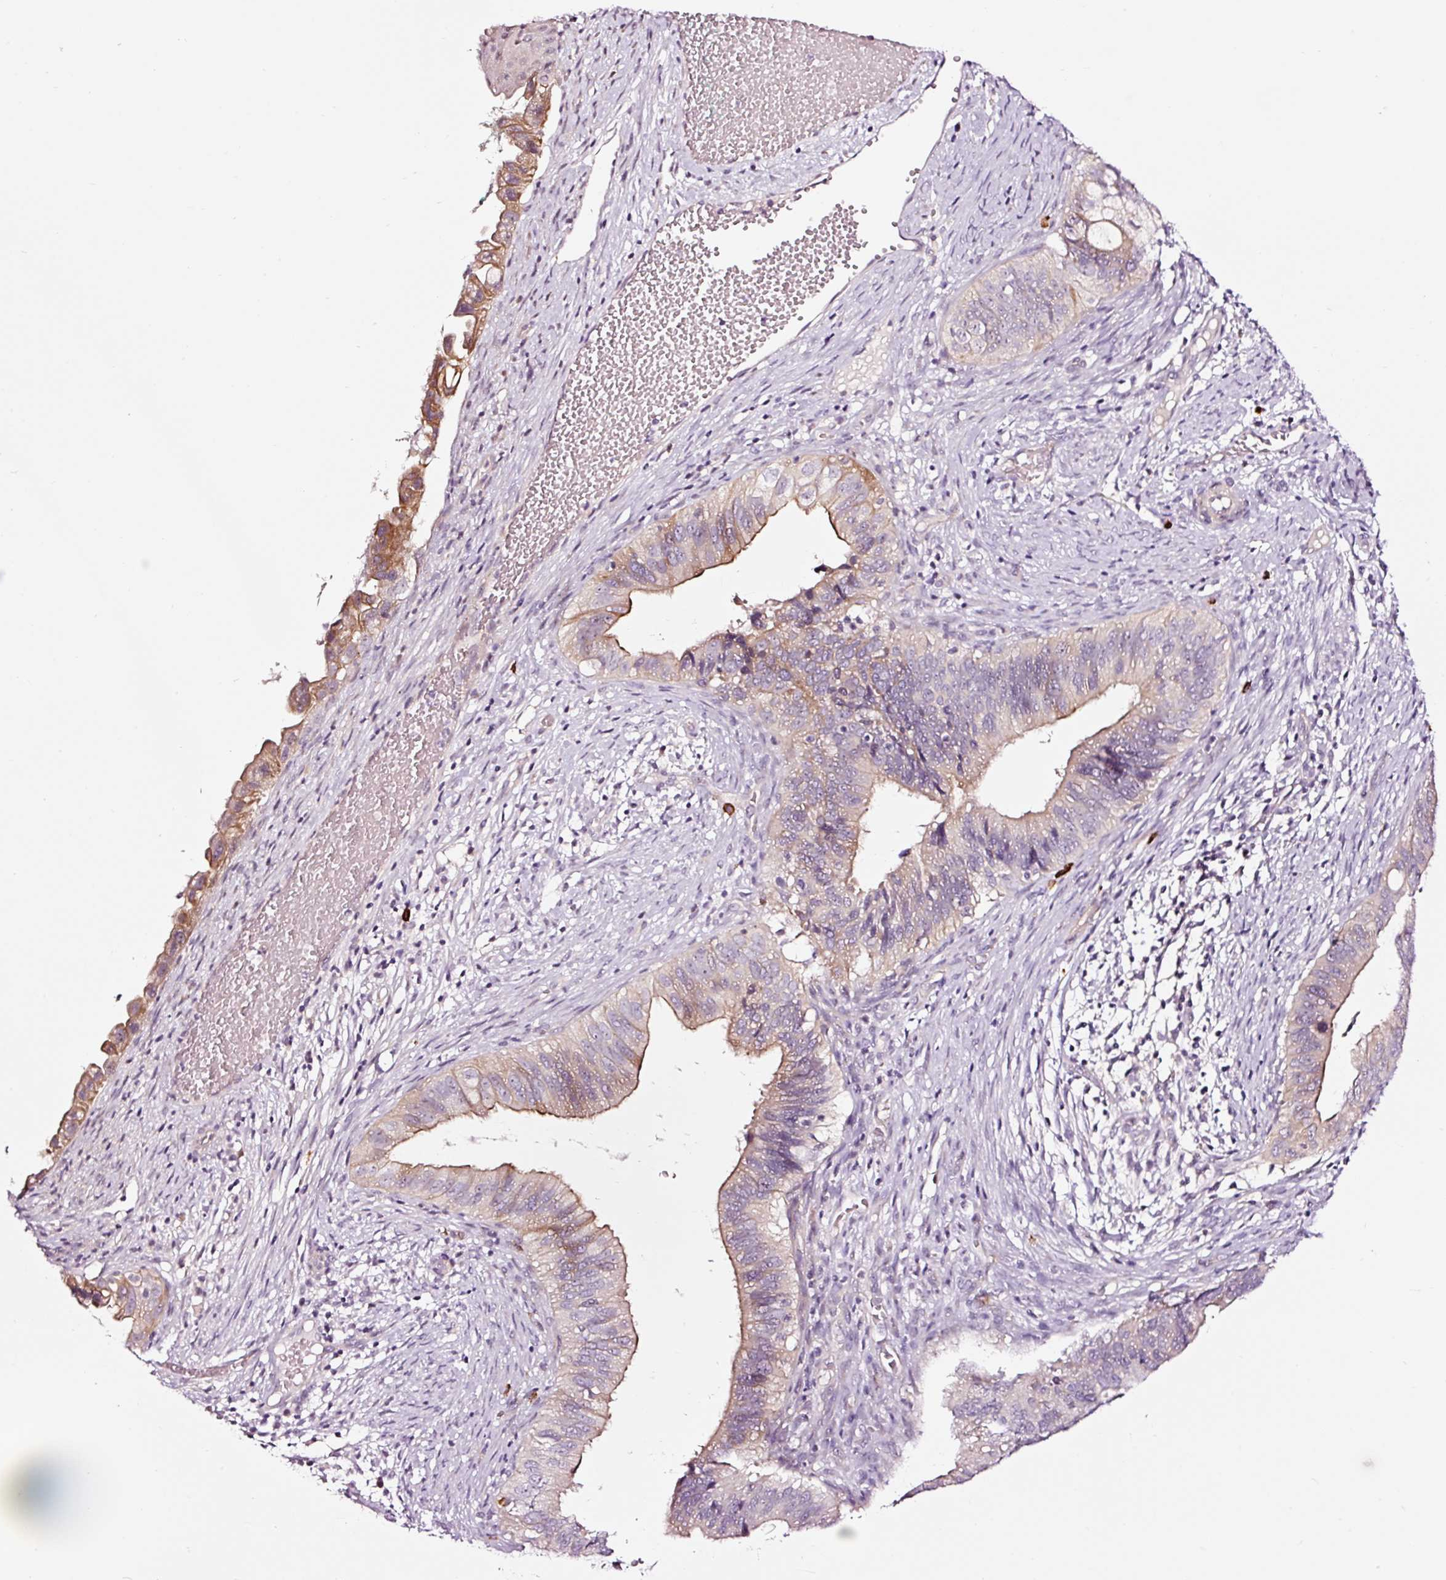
{"staining": {"intensity": "moderate", "quantity": "<25%", "location": "cytoplasmic/membranous"}, "tissue": "cervical cancer", "cell_type": "Tumor cells", "image_type": "cancer", "snomed": [{"axis": "morphology", "description": "Adenocarcinoma, NOS"}, {"axis": "topography", "description": "Cervix"}], "caption": "Immunohistochemistry (IHC) (DAB (3,3'-diaminobenzidine)) staining of cervical cancer shows moderate cytoplasmic/membranous protein expression in approximately <25% of tumor cells.", "gene": "UTP14A", "patient": {"sex": "female", "age": 42}}